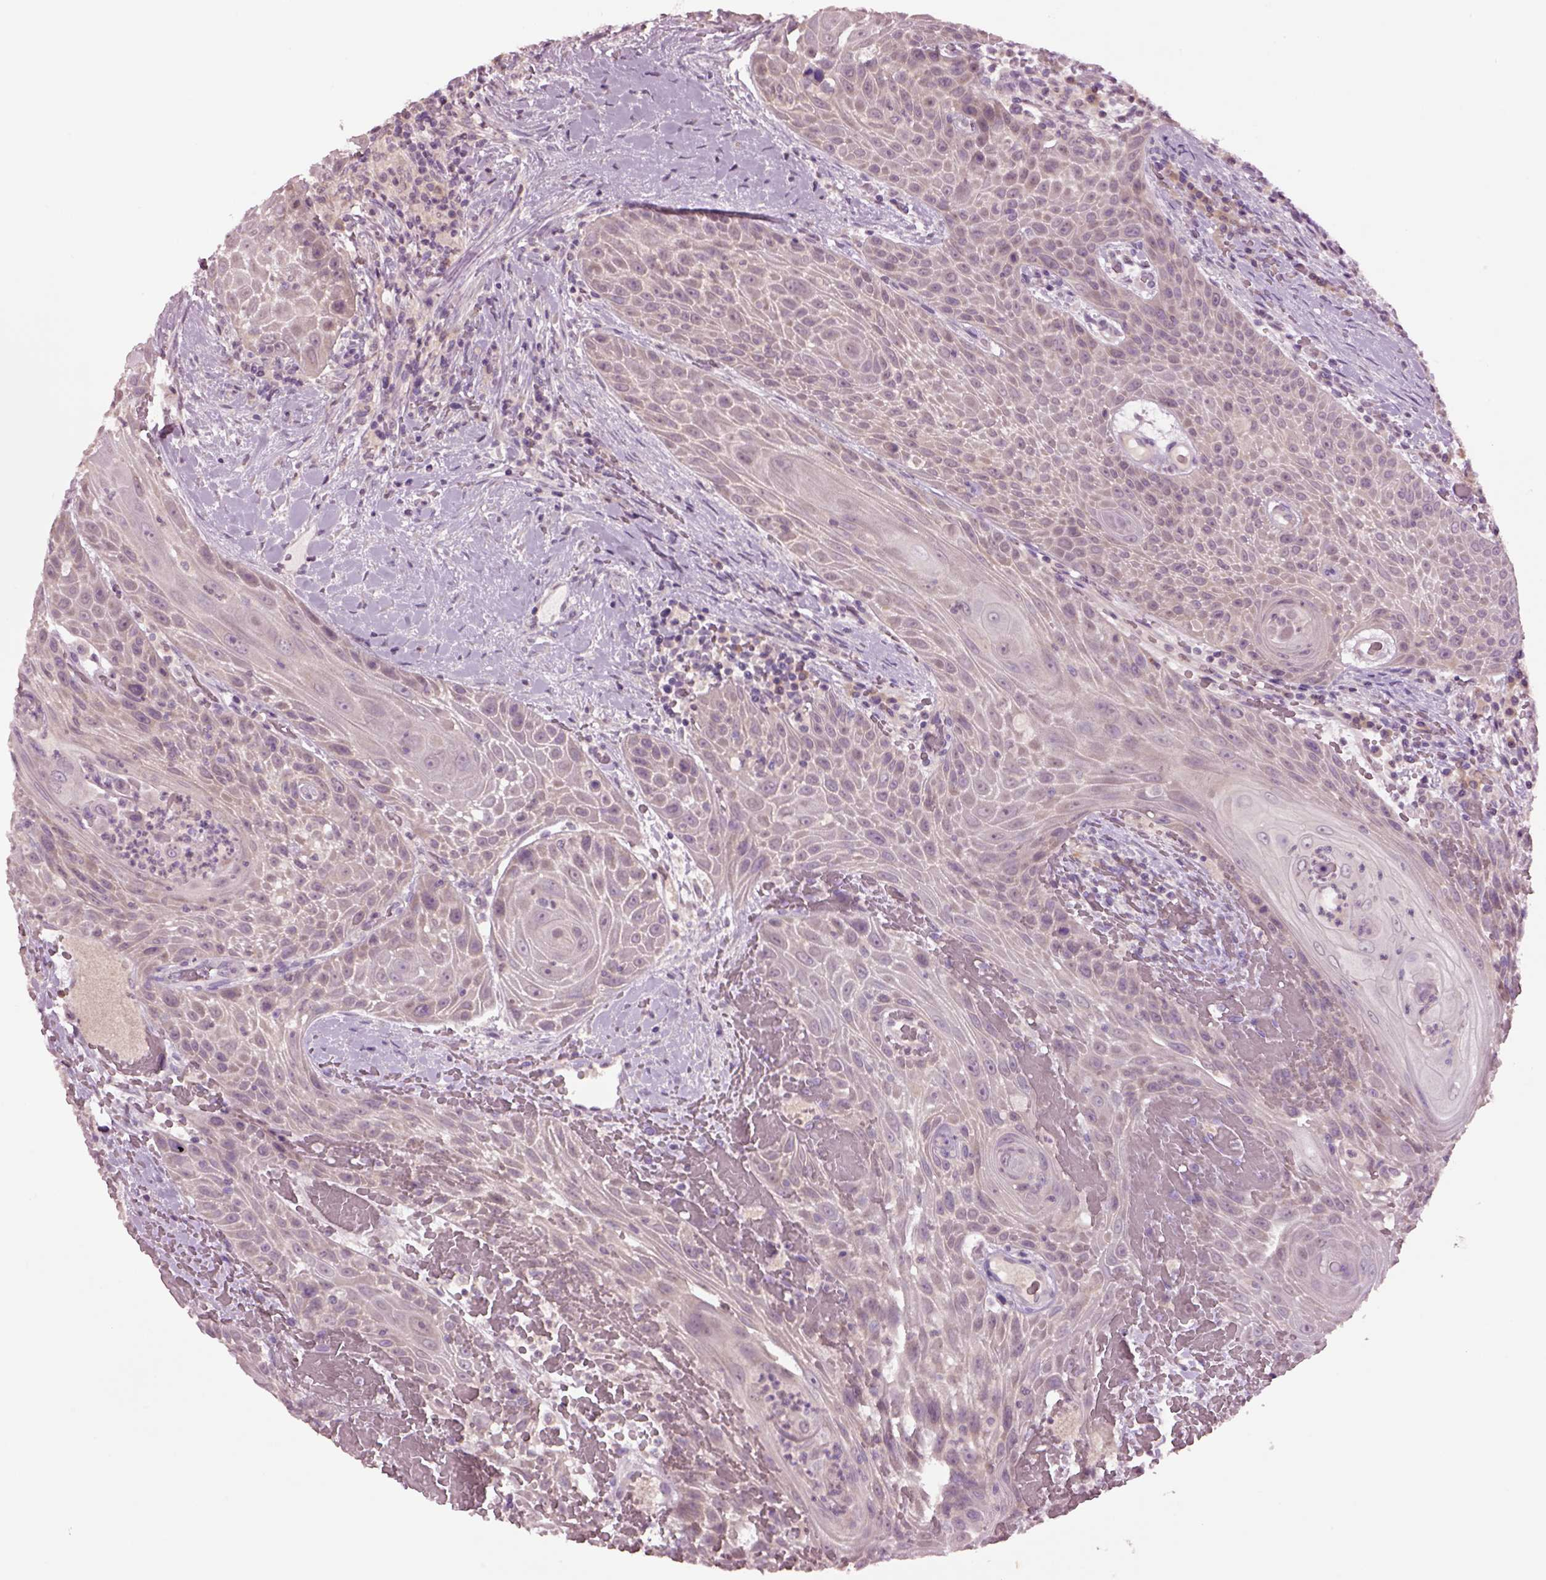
{"staining": {"intensity": "weak", "quantity": "25%-75%", "location": "cytoplasmic/membranous"}, "tissue": "head and neck cancer", "cell_type": "Tumor cells", "image_type": "cancer", "snomed": [{"axis": "morphology", "description": "Squamous cell carcinoma, NOS"}, {"axis": "topography", "description": "Head-Neck"}], "caption": "The photomicrograph displays immunohistochemical staining of head and neck cancer (squamous cell carcinoma). There is weak cytoplasmic/membranous positivity is appreciated in about 25%-75% of tumor cells.", "gene": "CLPSL1", "patient": {"sex": "male", "age": 69}}